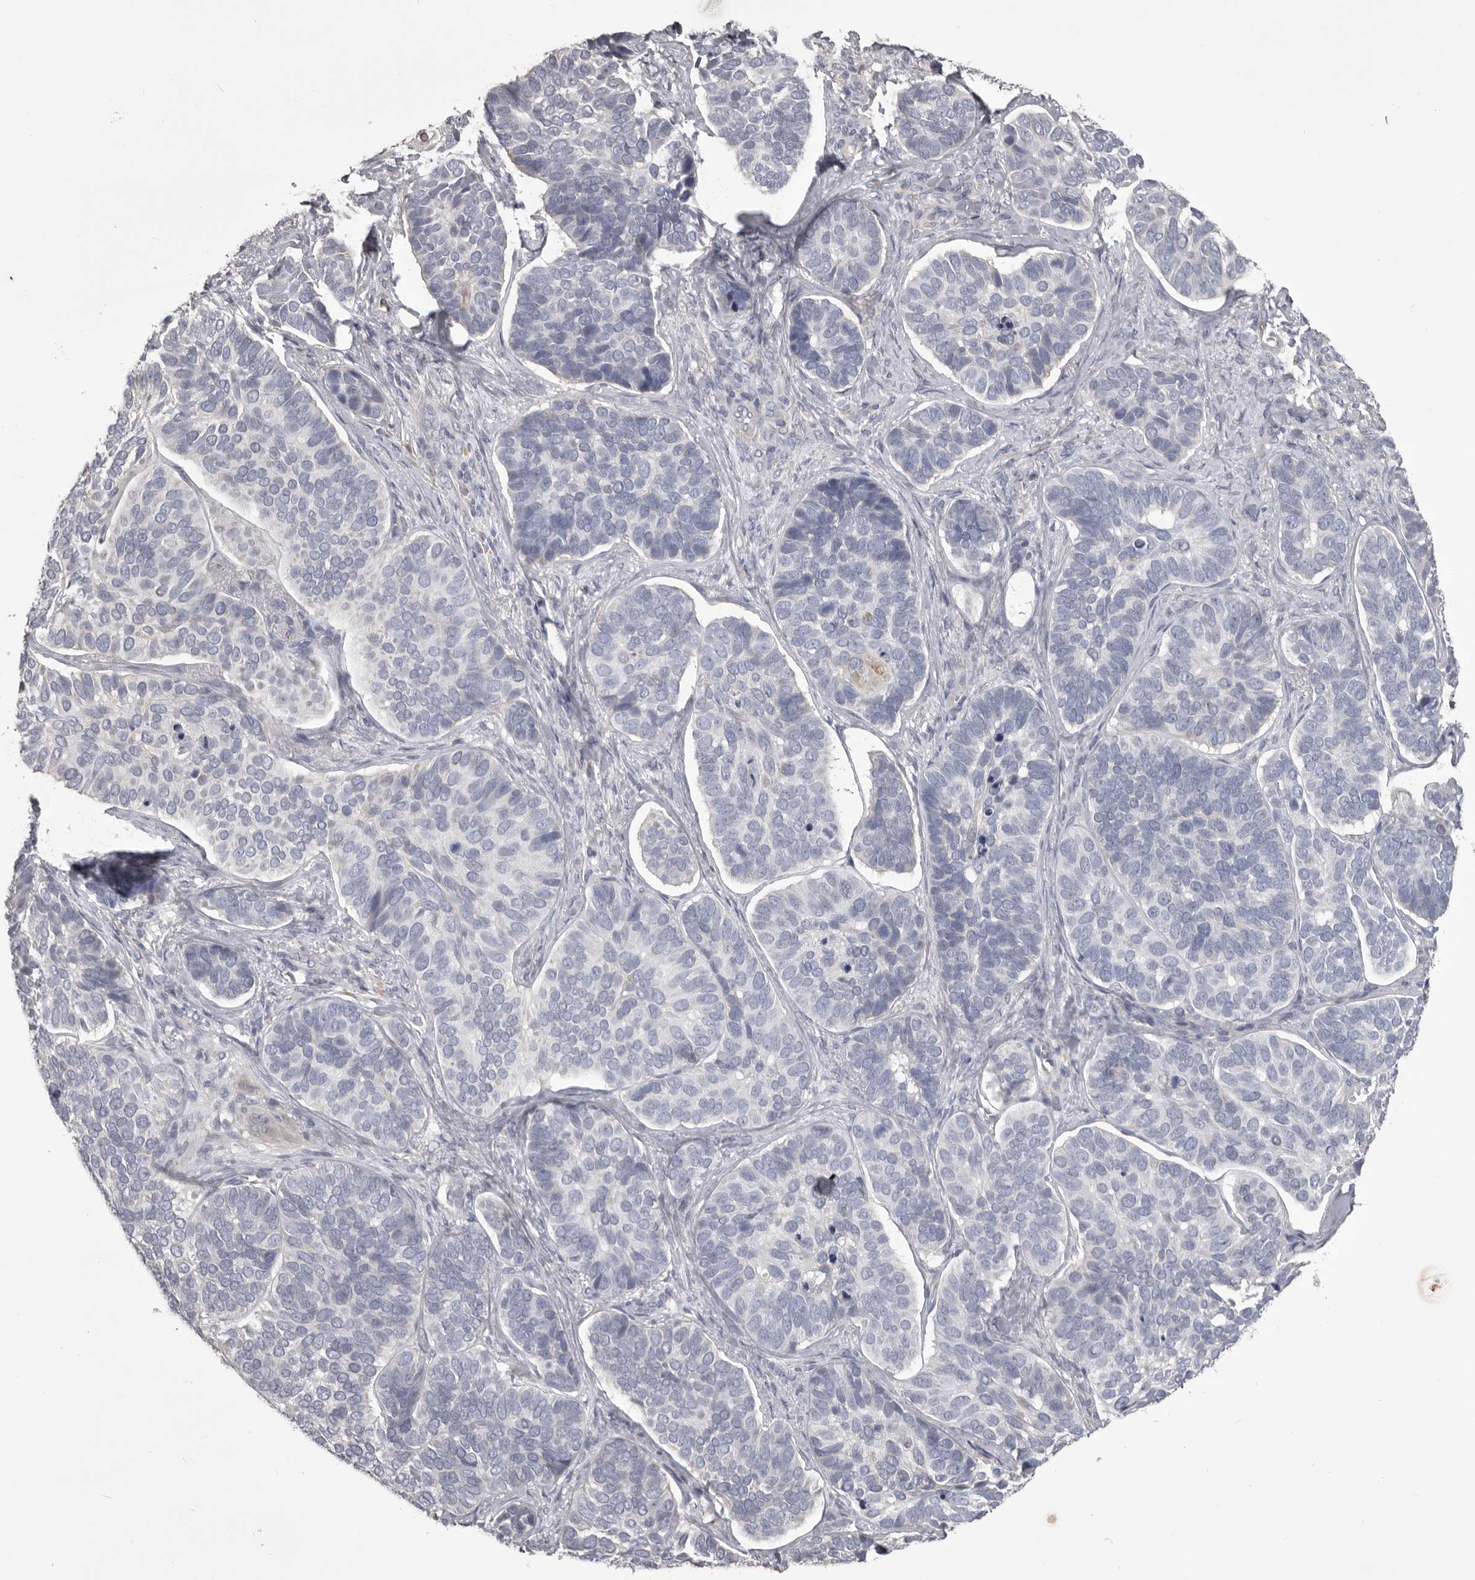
{"staining": {"intensity": "negative", "quantity": "none", "location": "none"}, "tissue": "skin cancer", "cell_type": "Tumor cells", "image_type": "cancer", "snomed": [{"axis": "morphology", "description": "Basal cell carcinoma"}, {"axis": "topography", "description": "Skin"}], "caption": "High power microscopy micrograph of an immunohistochemistry image of skin cancer (basal cell carcinoma), revealing no significant expression in tumor cells. (Stains: DAB immunohistochemistry (IHC) with hematoxylin counter stain, Microscopy: brightfield microscopy at high magnification).", "gene": "LPAR6", "patient": {"sex": "male", "age": 62}}